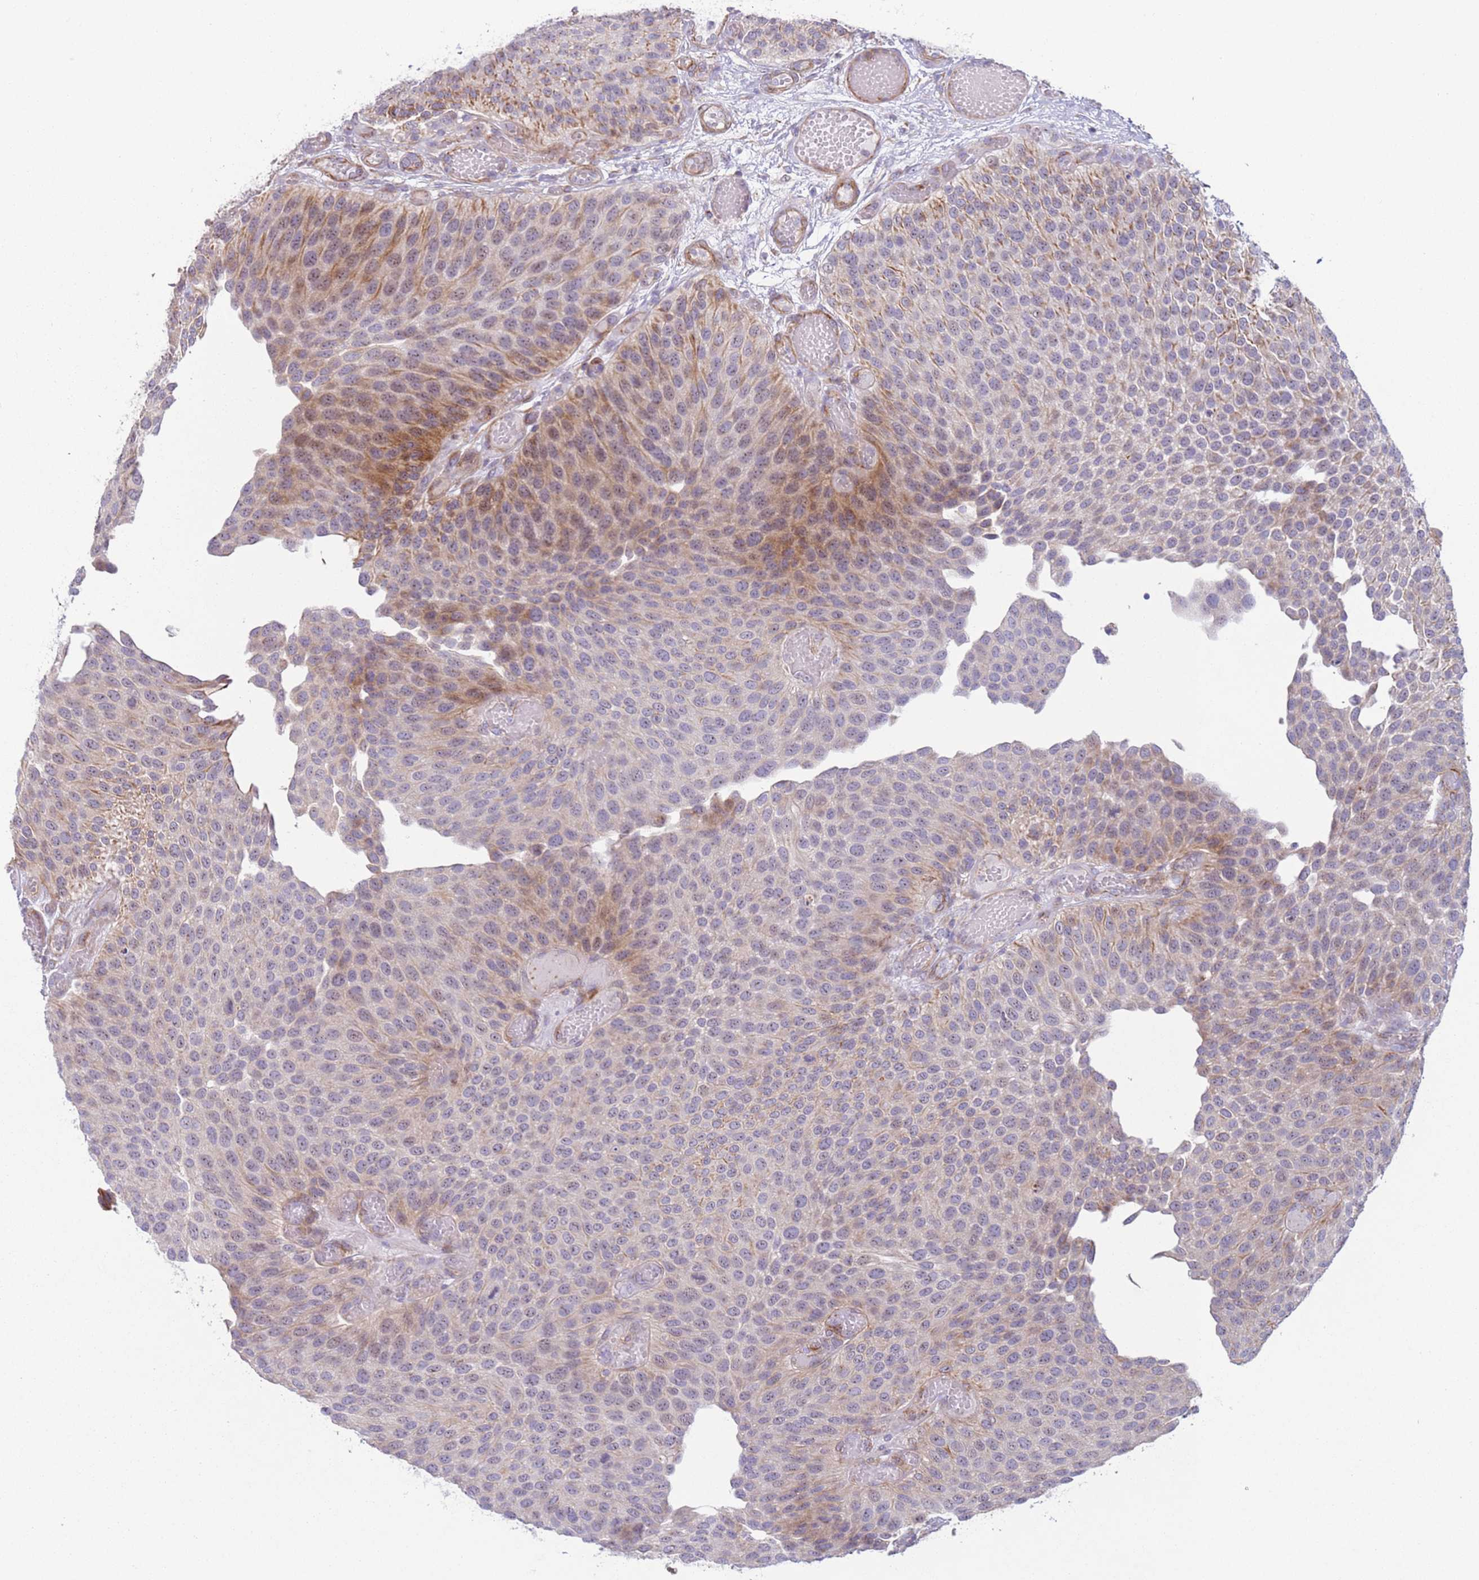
{"staining": {"intensity": "moderate", "quantity": "25%-75%", "location": "cytoplasmic/membranous"}, "tissue": "urothelial cancer", "cell_type": "Tumor cells", "image_type": "cancer", "snomed": [{"axis": "morphology", "description": "Urothelial carcinoma, Low grade"}, {"axis": "topography", "description": "Urinary bladder"}], "caption": "IHC (DAB (3,3'-diaminobenzidine)) staining of human urothelial cancer exhibits moderate cytoplasmic/membranous protein expression in about 25%-75% of tumor cells.", "gene": "HEATR1", "patient": {"sex": "male", "age": 89}}